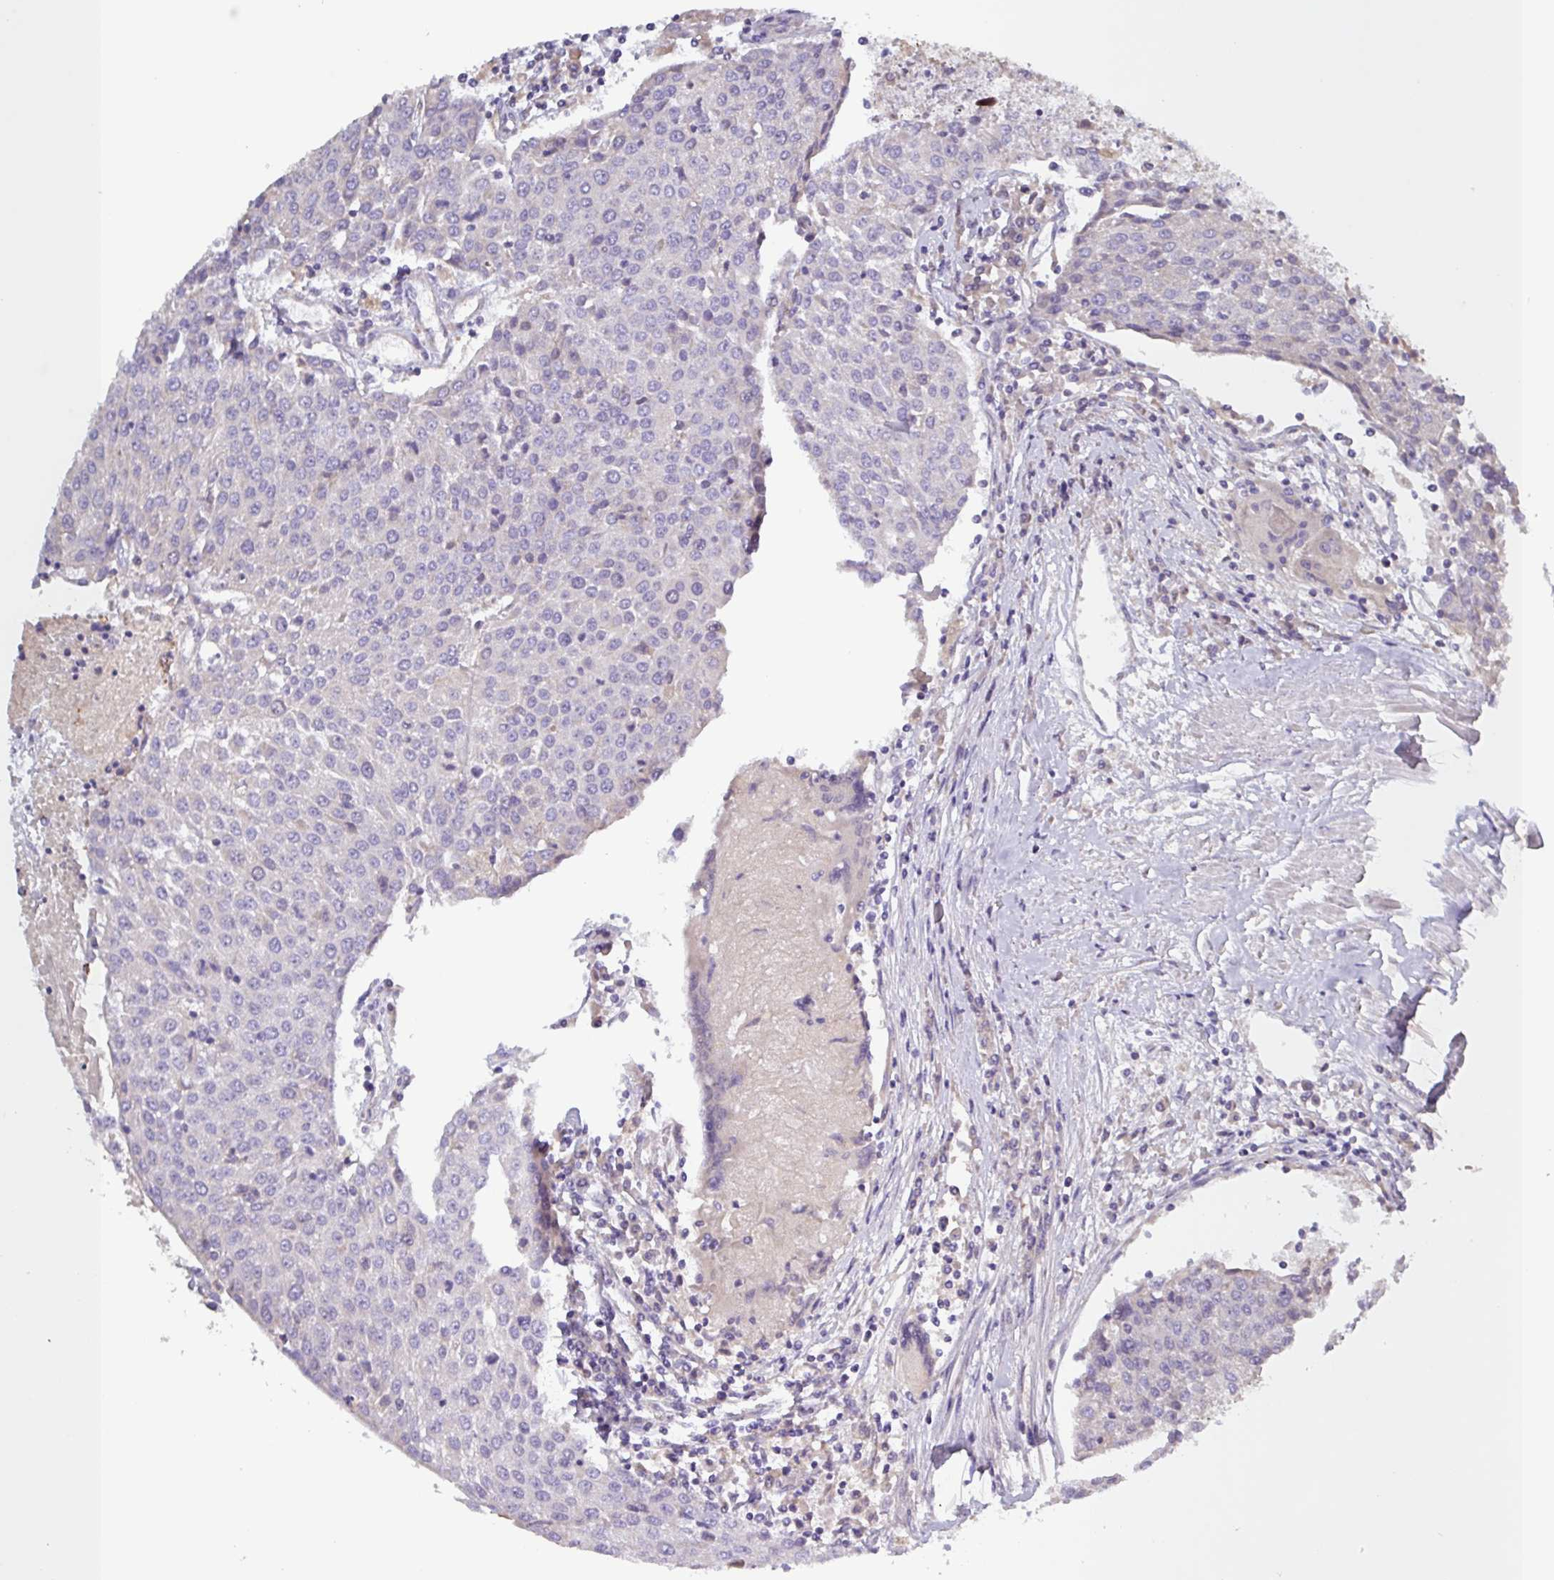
{"staining": {"intensity": "negative", "quantity": "none", "location": "none"}, "tissue": "urothelial cancer", "cell_type": "Tumor cells", "image_type": "cancer", "snomed": [{"axis": "morphology", "description": "Urothelial carcinoma, High grade"}, {"axis": "topography", "description": "Urinary bladder"}], "caption": "An image of urothelial cancer stained for a protein shows no brown staining in tumor cells.", "gene": "SFTPB", "patient": {"sex": "female", "age": 85}}